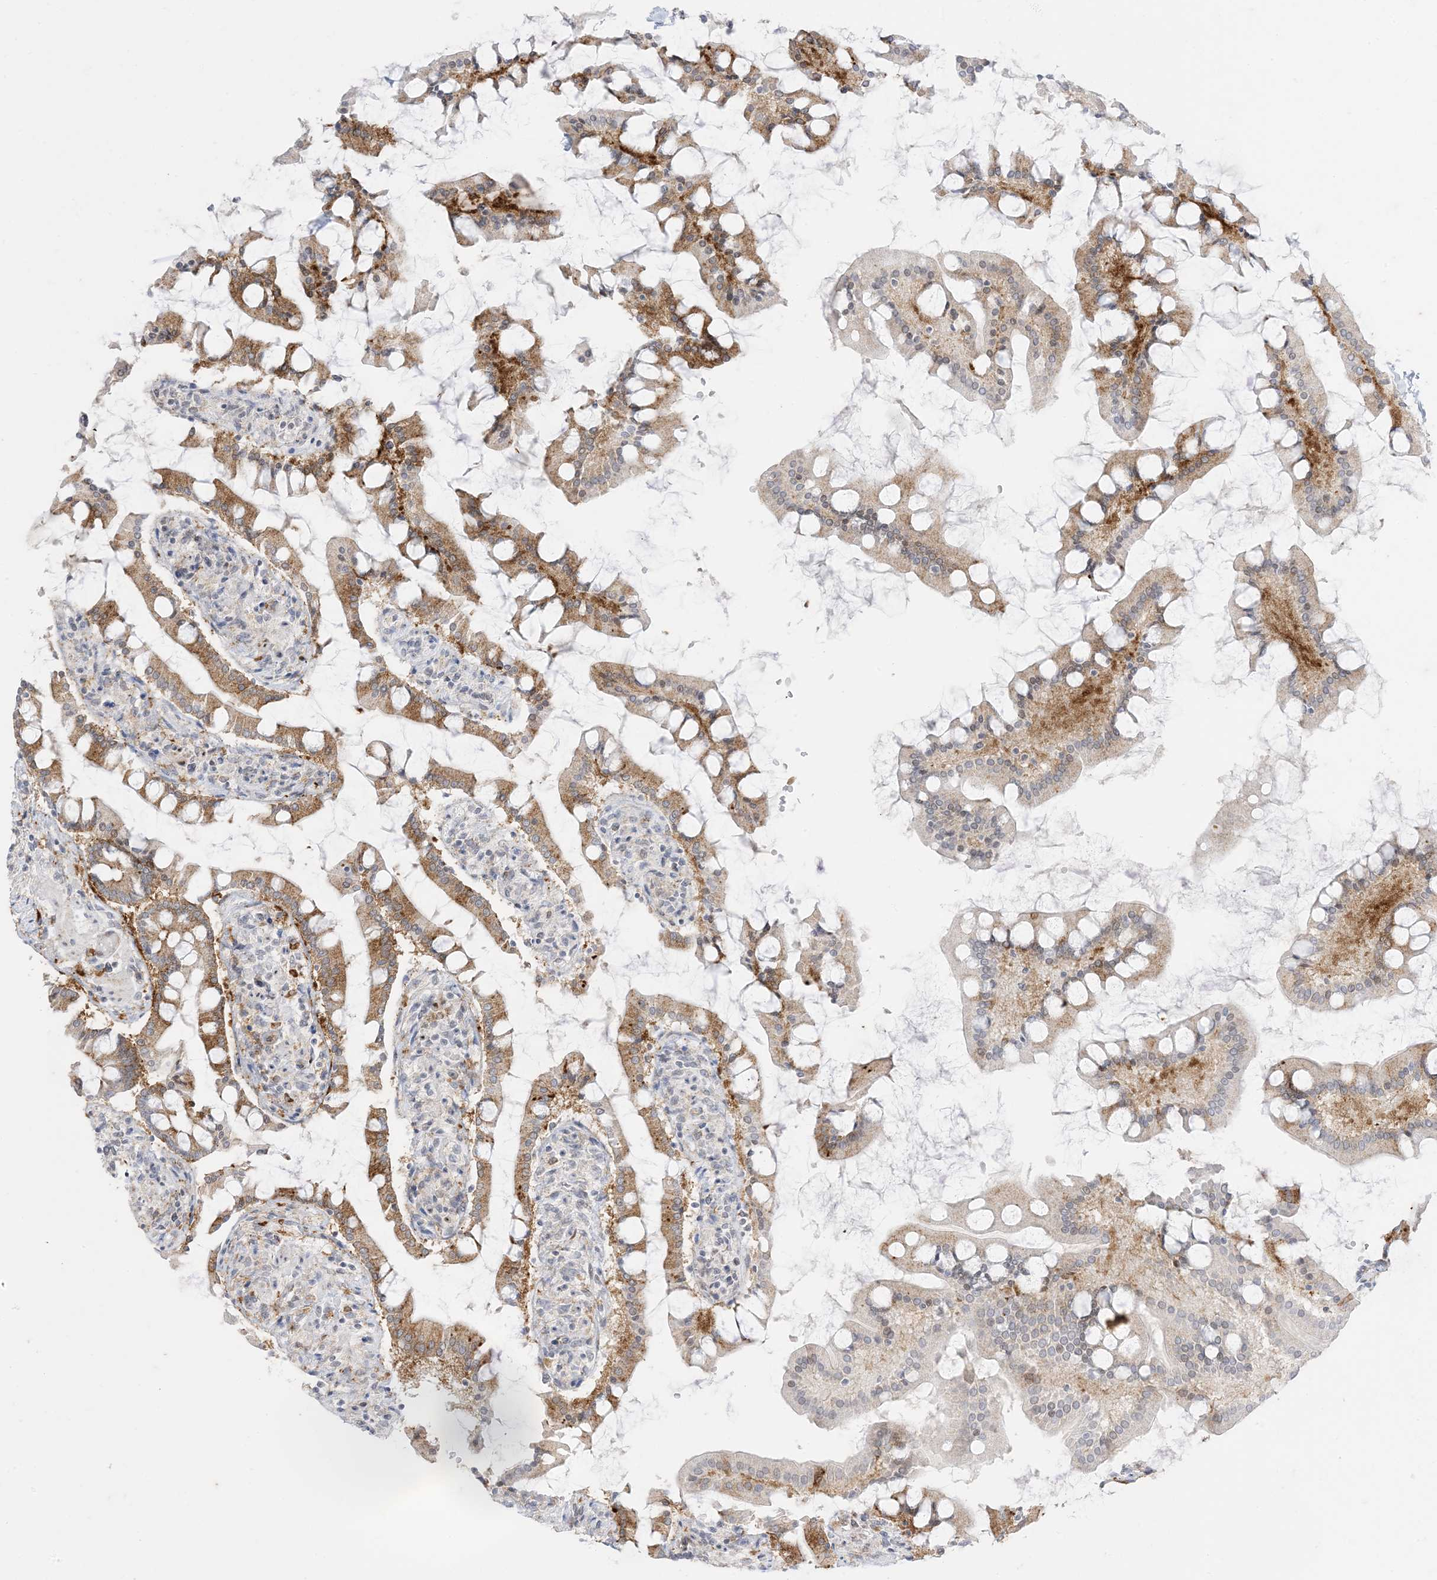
{"staining": {"intensity": "moderate", "quantity": ">75%", "location": "cytoplasmic/membranous"}, "tissue": "small intestine", "cell_type": "Glandular cells", "image_type": "normal", "snomed": [{"axis": "morphology", "description": "Normal tissue, NOS"}, {"axis": "topography", "description": "Small intestine"}], "caption": "The photomicrograph displays immunohistochemical staining of unremarkable small intestine. There is moderate cytoplasmic/membranous staining is present in about >75% of glandular cells.", "gene": "RAC1", "patient": {"sex": "male", "age": 41}}